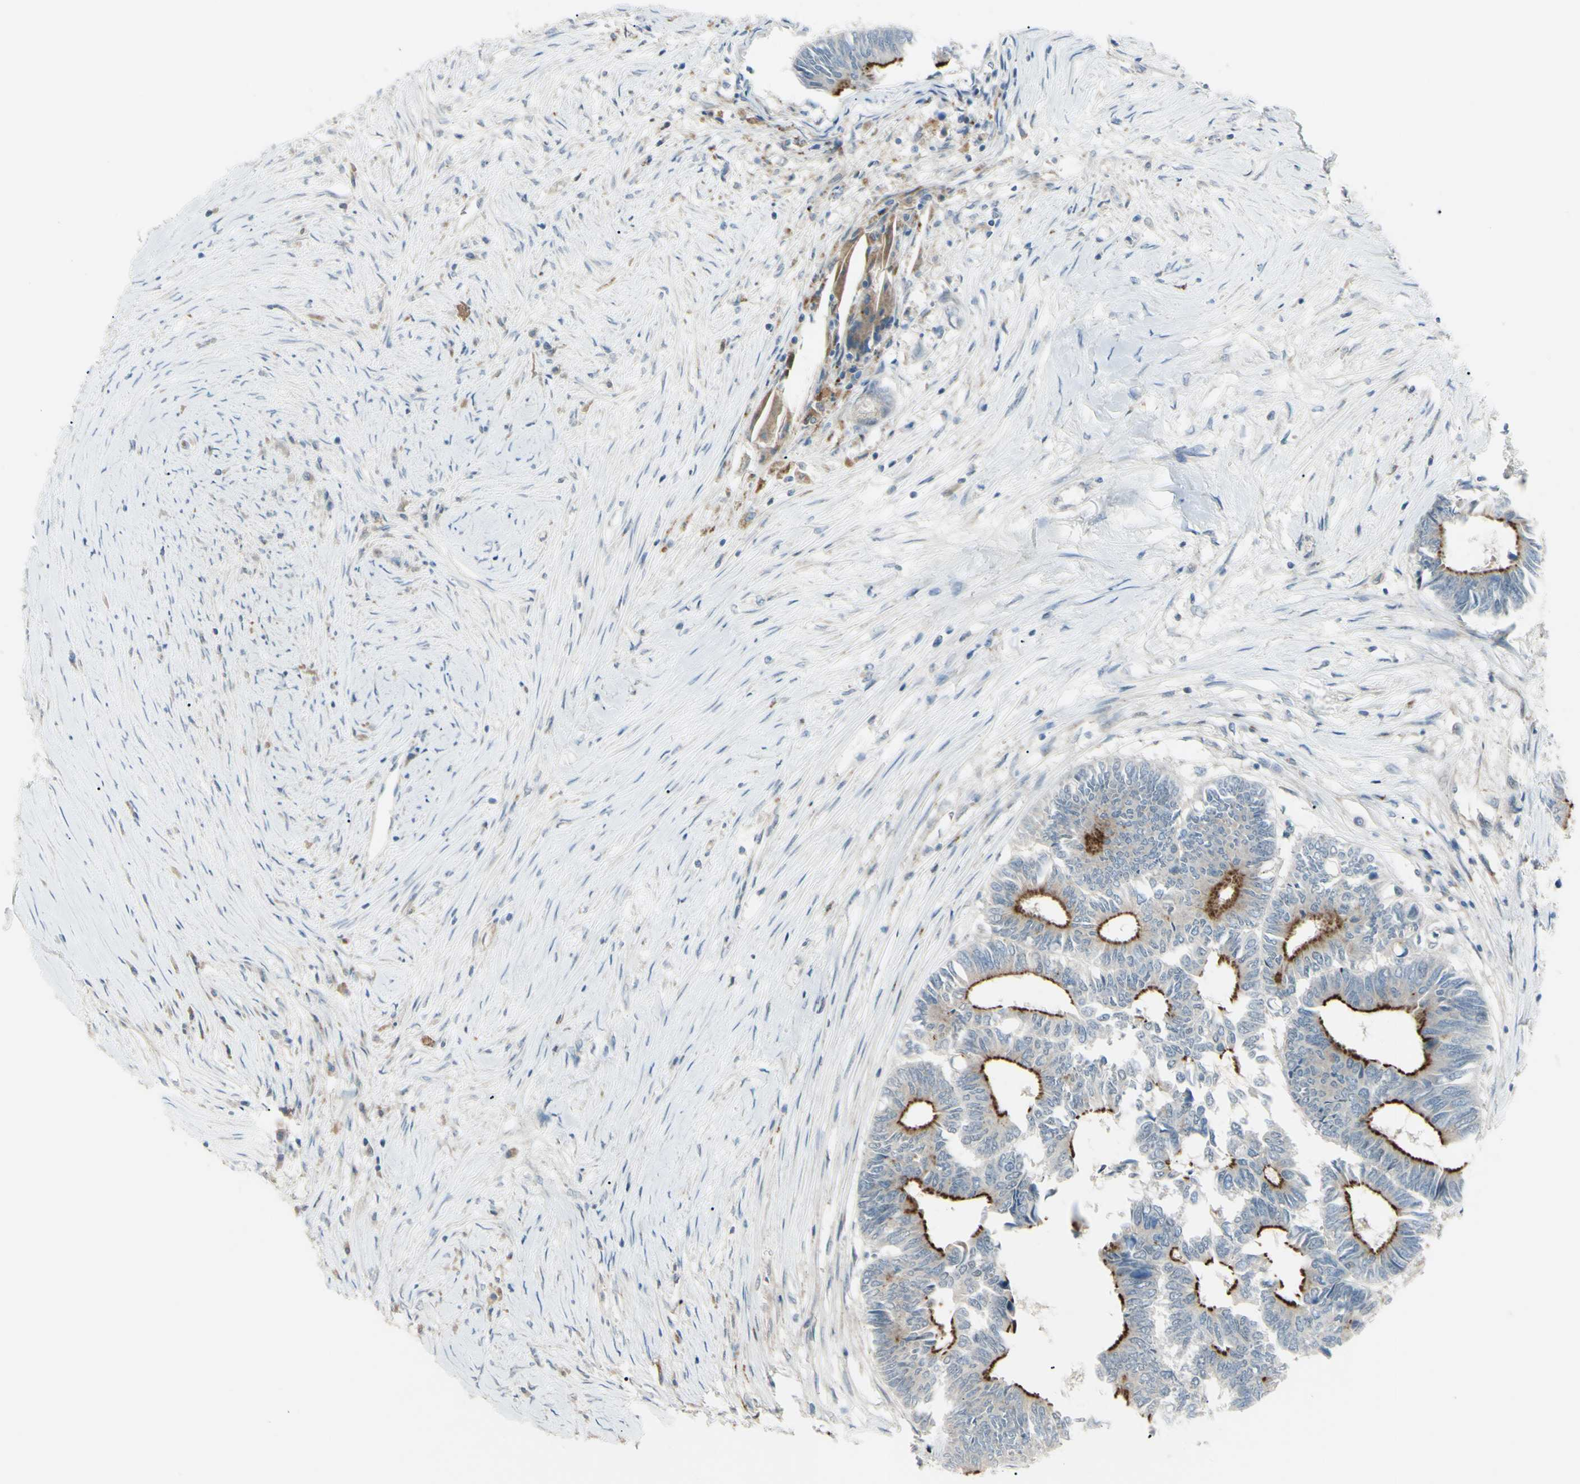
{"staining": {"intensity": "strong", "quantity": "<25%", "location": "cytoplasmic/membranous"}, "tissue": "colorectal cancer", "cell_type": "Tumor cells", "image_type": "cancer", "snomed": [{"axis": "morphology", "description": "Adenocarcinoma, NOS"}, {"axis": "topography", "description": "Rectum"}], "caption": "Colorectal cancer (adenocarcinoma) tissue demonstrates strong cytoplasmic/membranous expression in about <25% of tumor cells", "gene": "LMTK2", "patient": {"sex": "male", "age": 63}}